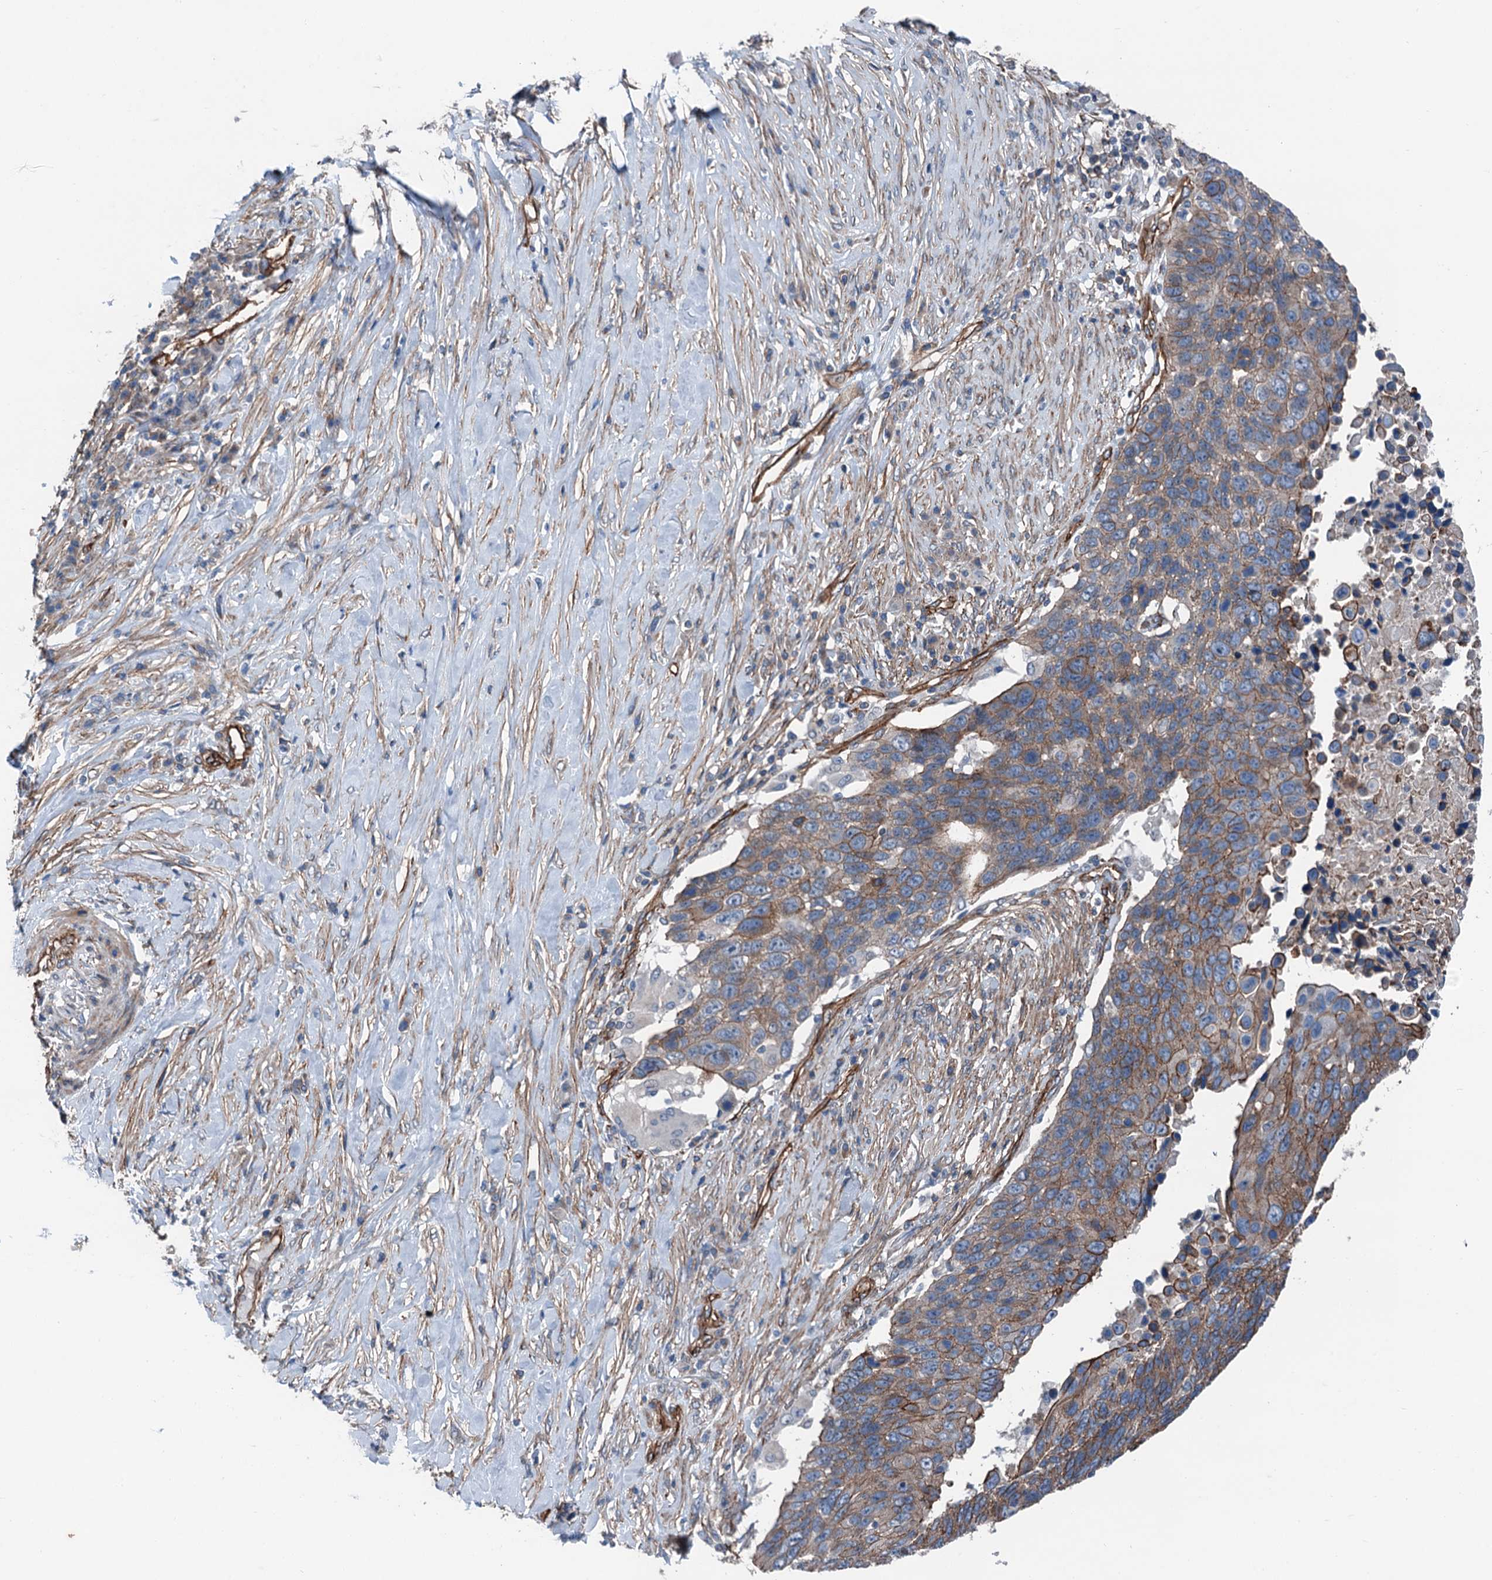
{"staining": {"intensity": "moderate", "quantity": ">75%", "location": "cytoplasmic/membranous"}, "tissue": "lung cancer", "cell_type": "Tumor cells", "image_type": "cancer", "snomed": [{"axis": "morphology", "description": "Normal tissue, NOS"}, {"axis": "morphology", "description": "Squamous cell carcinoma, NOS"}, {"axis": "topography", "description": "Lymph node"}, {"axis": "topography", "description": "Lung"}], "caption": "Protein staining by immunohistochemistry demonstrates moderate cytoplasmic/membranous staining in about >75% of tumor cells in lung cancer.", "gene": "NMRAL1", "patient": {"sex": "male", "age": 66}}